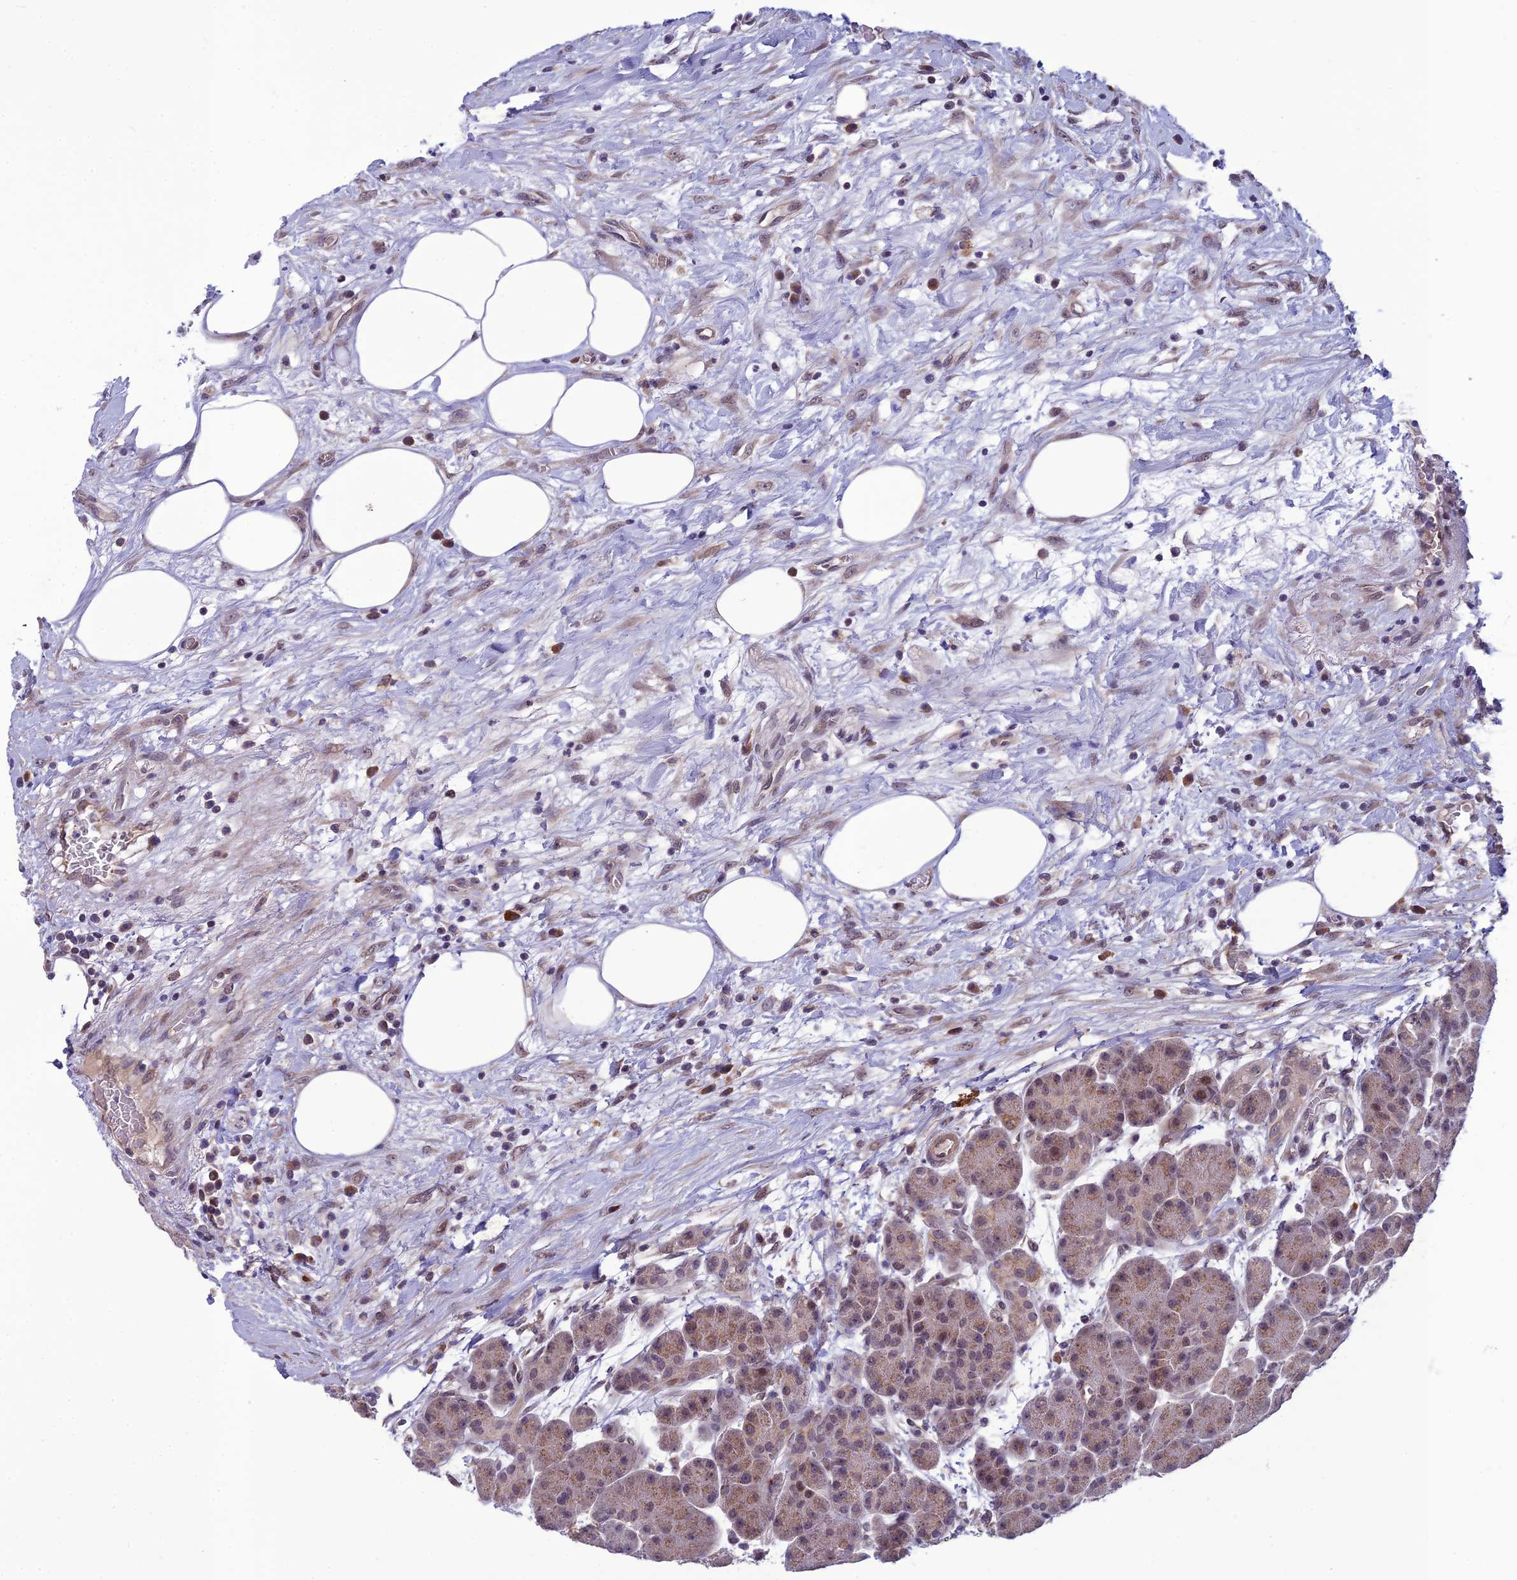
{"staining": {"intensity": "moderate", "quantity": "25%-75%", "location": "cytoplasmic/membranous"}, "tissue": "pancreas", "cell_type": "Exocrine glandular cells", "image_type": "normal", "snomed": [{"axis": "morphology", "description": "Normal tissue, NOS"}, {"axis": "topography", "description": "Pancreas"}], "caption": "Normal pancreas reveals moderate cytoplasmic/membranous positivity in approximately 25%-75% of exocrine glandular cells, visualized by immunohistochemistry. The protein is stained brown, and the nuclei are stained in blue (DAB IHC with brightfield microscopy, high magnification).", "gene": "FBRS", "patient": {"sex": "male", "age": 63}}